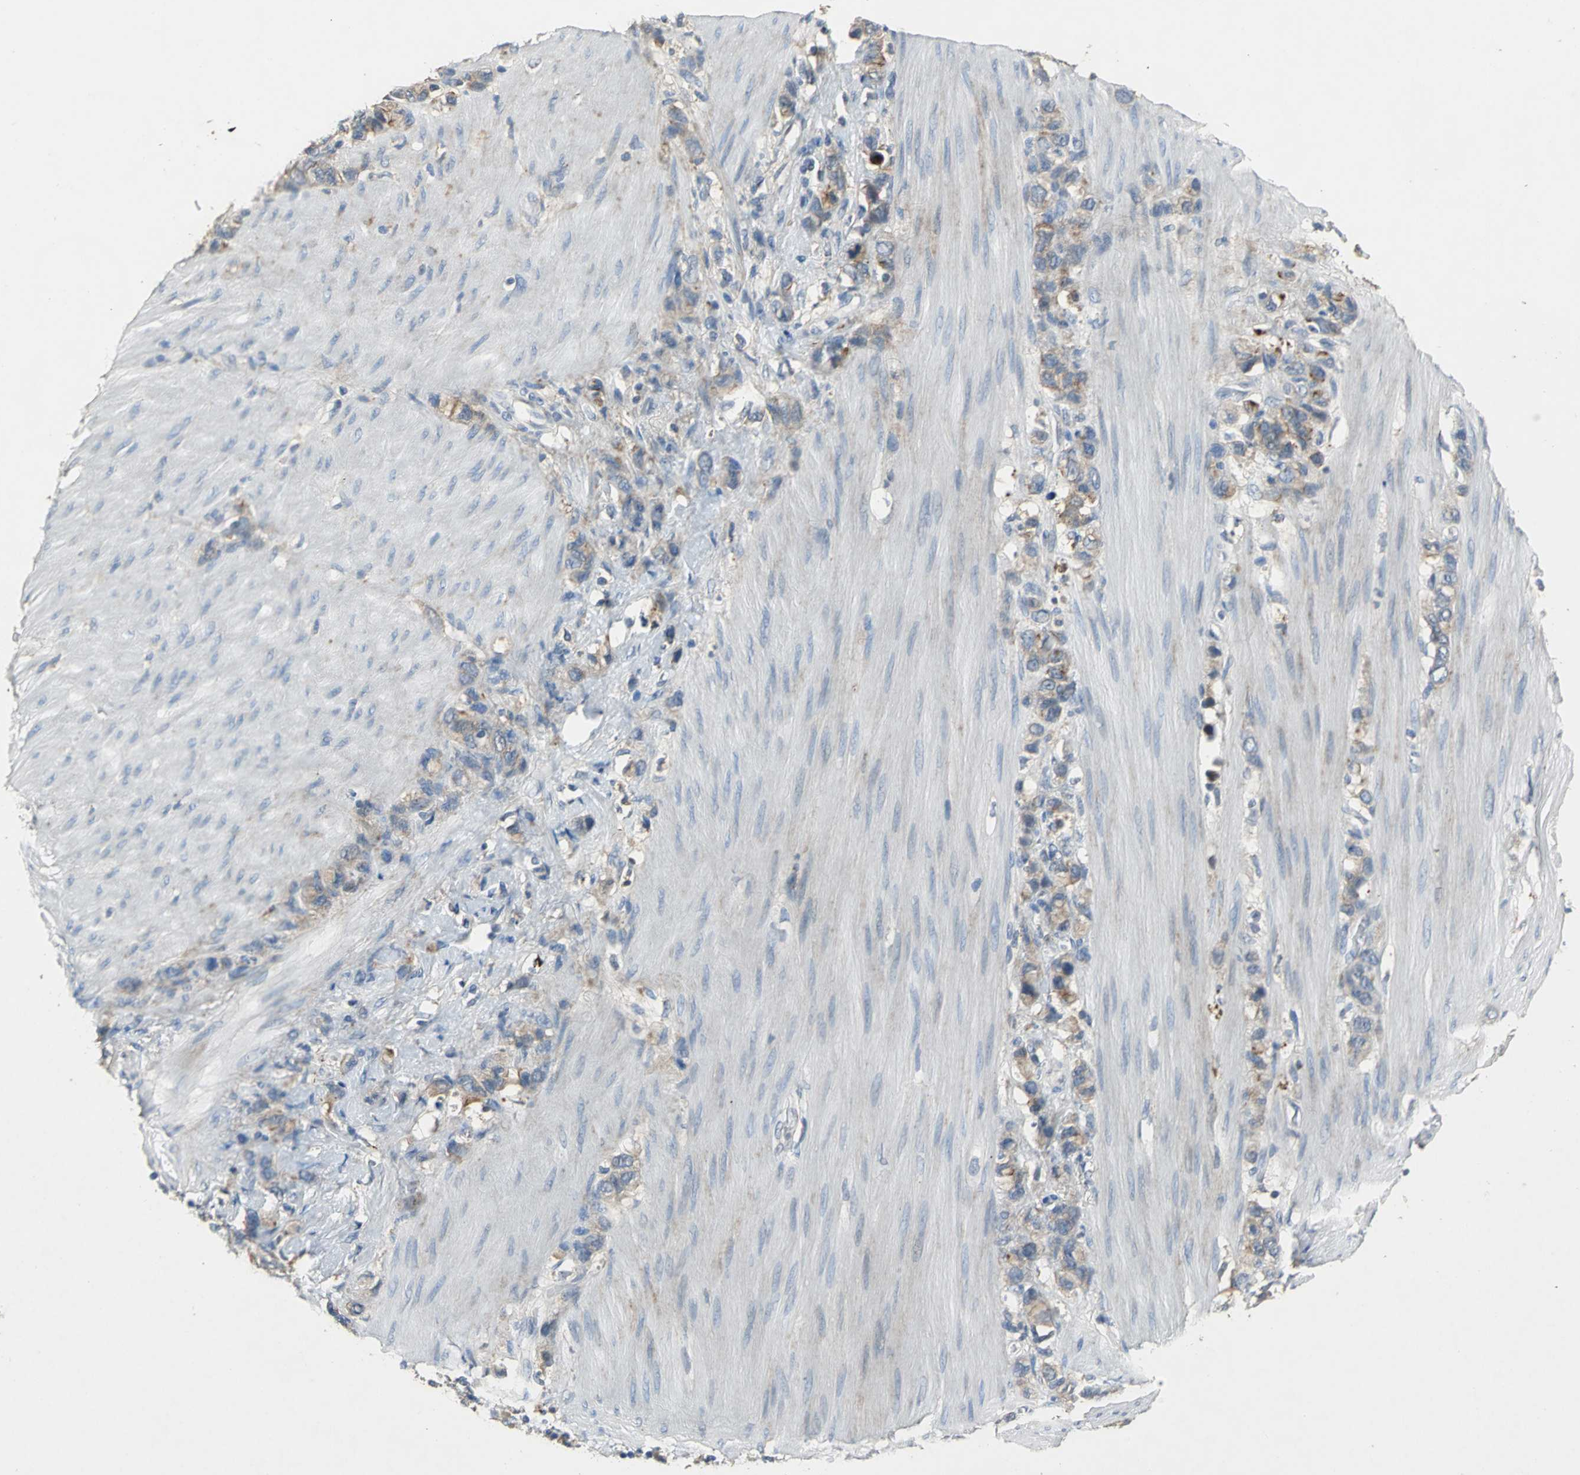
{"staining": {"intensity": "weak", "quantity": "25%-75%", "location": "cytoplasmic/membranous"}, "tissue": "stomach cancer", "cell_type": "Tumor cells", "image_type": "cancer", "snomed": [{"axis": "morphology", "description": "Normal tissue, NOS"}, {"axis": "morphology", "description": "Adenocarcinoma, NOS"}, {"axis": "morphology", "description": "Adenocarcinoma, High grade"}, {"axis": "topography", "description": "Stomach, upper"}, {"axis": "topography", "description": "Stomach"}], "caption": "Tumor cells reveal low levels of weak cytoplasmic/membranous expression in about 25%-75% of cells in human adenocarcinoma (stomach).", "gene": "OCLN", "patient": {"sex": "female", "age": 65}}